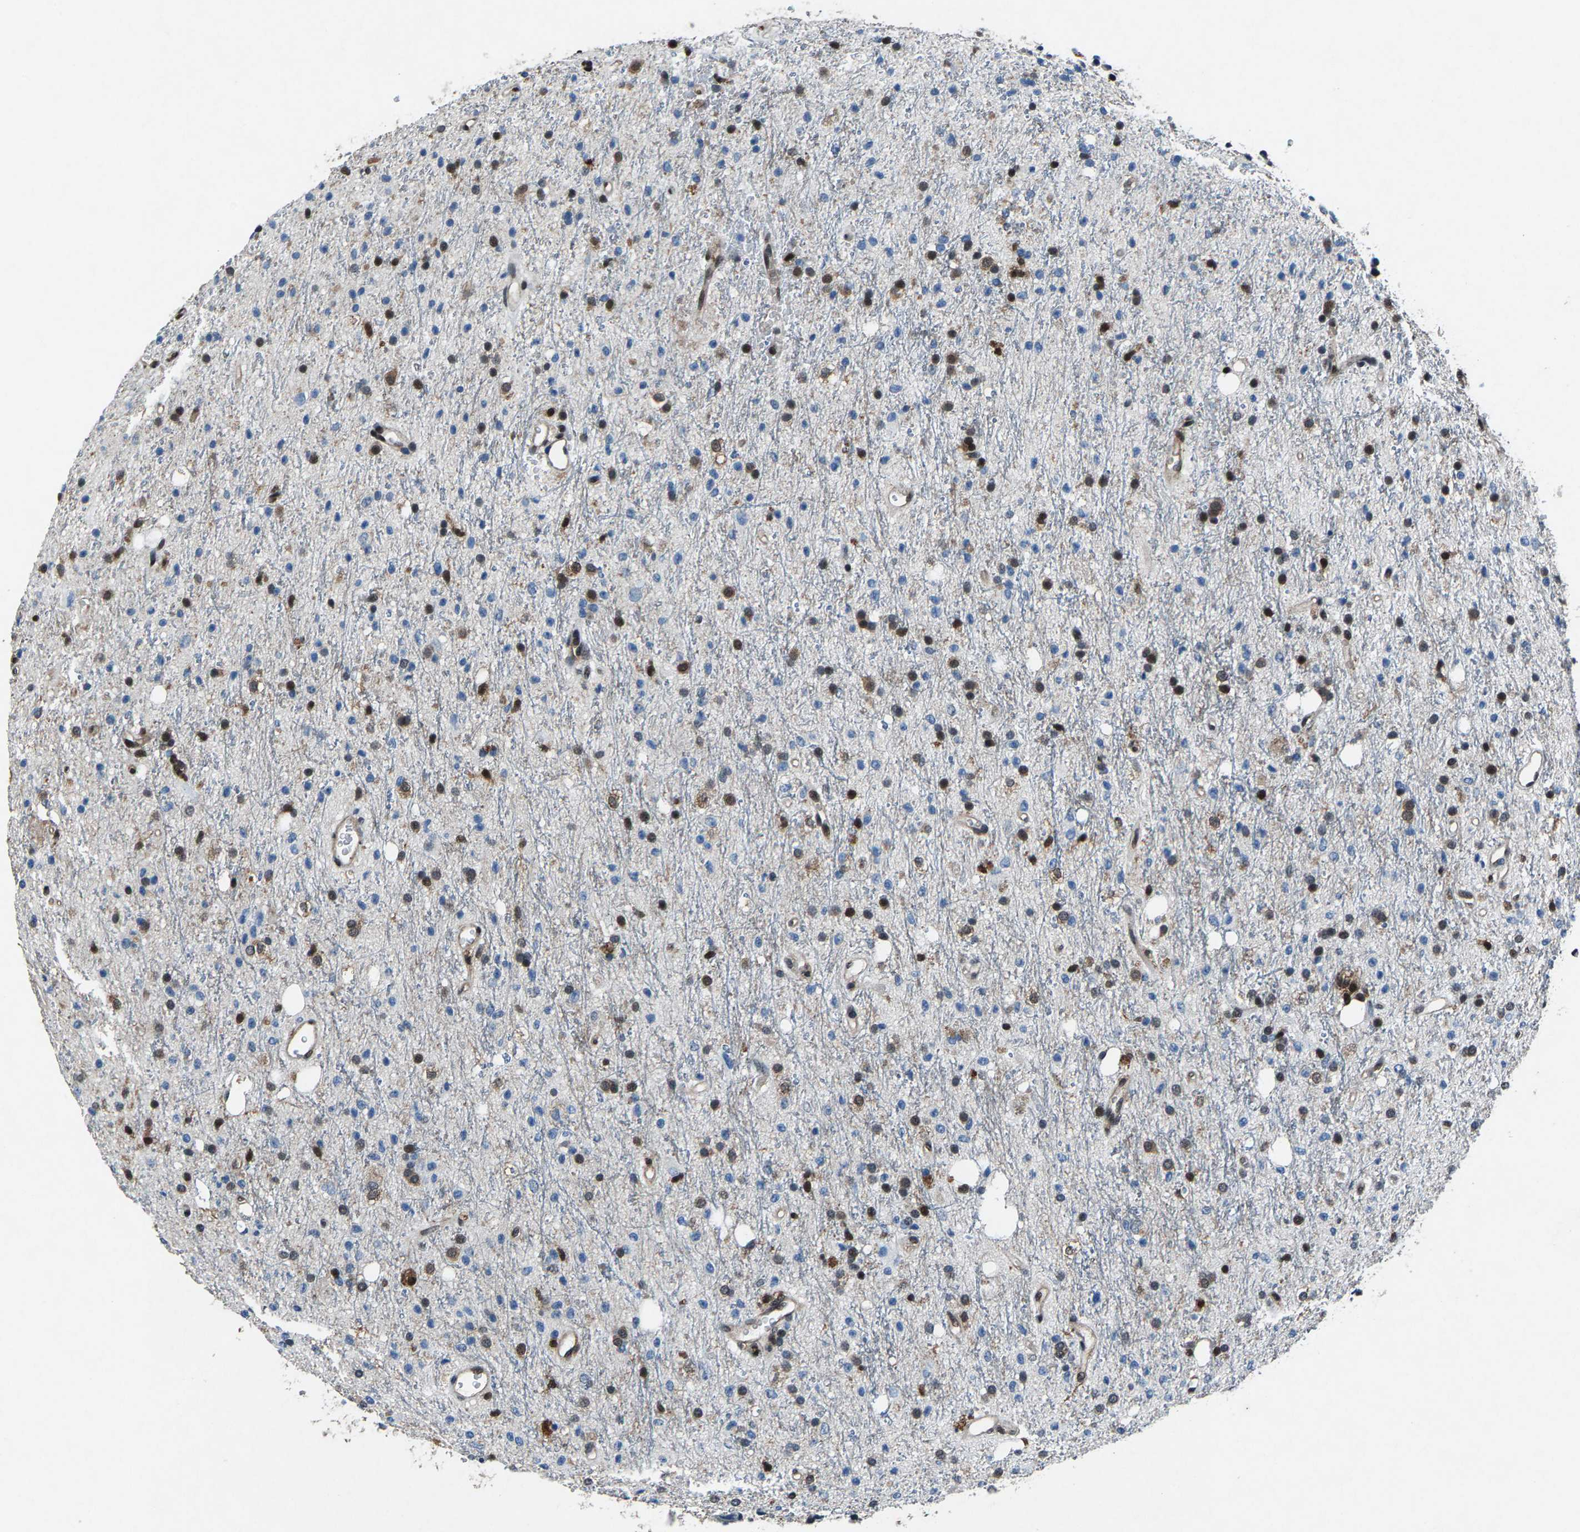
{"staining": {"intensity": "moderate", "quantity": "25%-75%", "location": "cytoplasmic/membranous,nuclear"}, "tissue": "glioma", "cell_type": "Tumor cells", "image_type": "cancer", "snomed": [{"axis": "morphology", "description": "Glioma, malignant, High grade"}, {"axis": "topography", "description": "Brain"}], "caption": "A brown stain labels moderate cytoplasmic/membranous and nuclear positivity of a protein in malignant glioma (high-grade) tumor cells.", "gene": "ATXN3", "patient": {"sex": "male", "age": 47}}